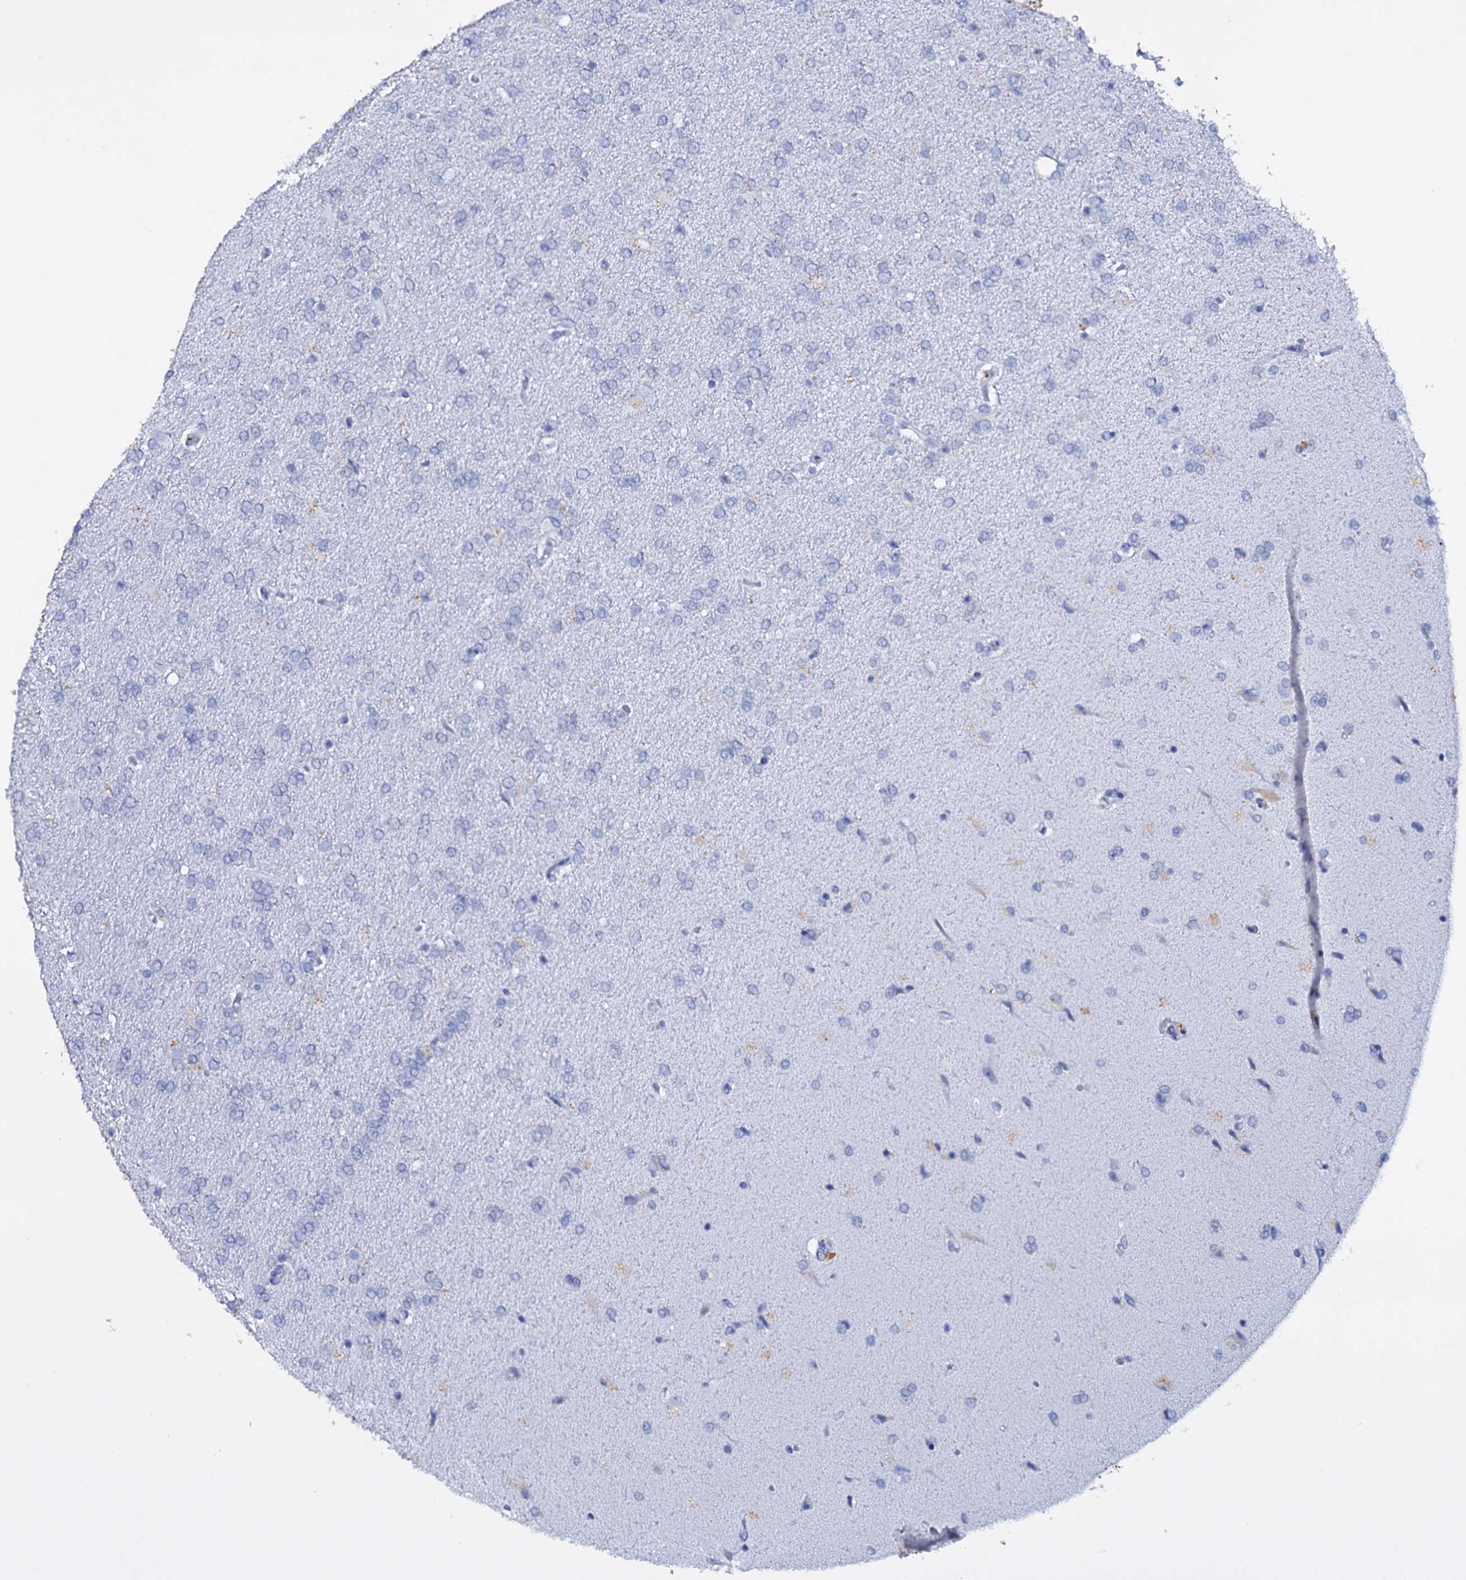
{"staining": {"intensity": "negative", "quantity": "none", "location": "none"}, "tissue": "glioma", "cell_type": "Tumor cells", "image_type": "cancer", "snomed": [{"axis": "morphology", "description": "Glioma, malignant, High grade"}, {"axis": "topography", "description": "Brain"}], "caption": "Immunohistochemical staining of human malignant glioma (high-grade) displays no significant expression in tumor cells. (Immunohistochemistry (ihc), brightfield microscopy, high magnification).", "gene": "ITPRID2", "patient": {"sex": "male", "age": 72}}